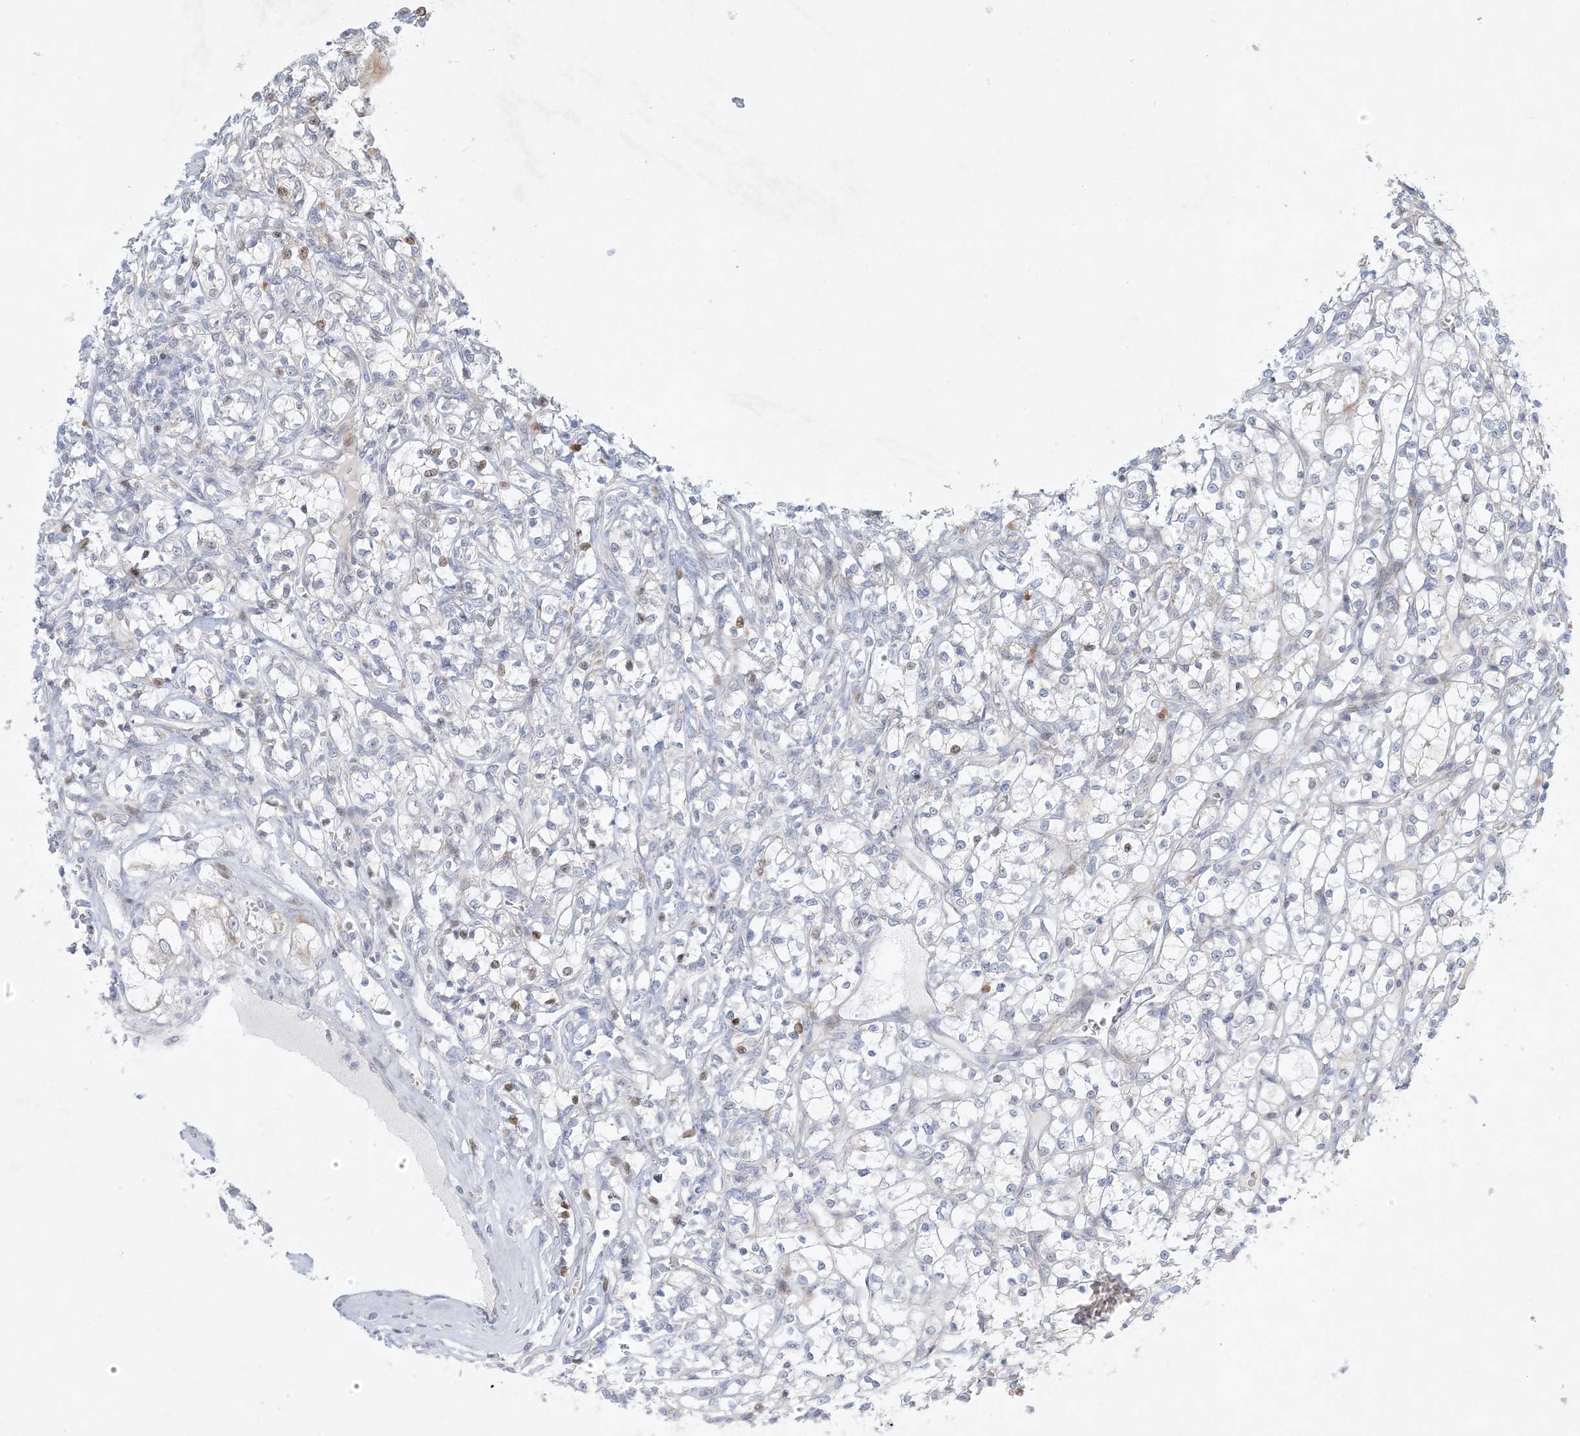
{"staining": {"intensity": "weak", "quantity": "<25%", "location": "cytoplasmic/membranous,nuclear"}, "tissue": "renal cancer", "cell_type": "Tumor cells", "image_type": "cancer", "snomed": [{"axis": "morphology", "description": "Adenocarcinoma, NOS"}, {"axis": "topography", "description": "Kidney"}], "caption": "Histopathology image shows no significant protein staining in tumor cells of renal cancer (adenocarcinoma).", "gene": "ZNF385D", "patient": {"sex": "female", "age": 69}}